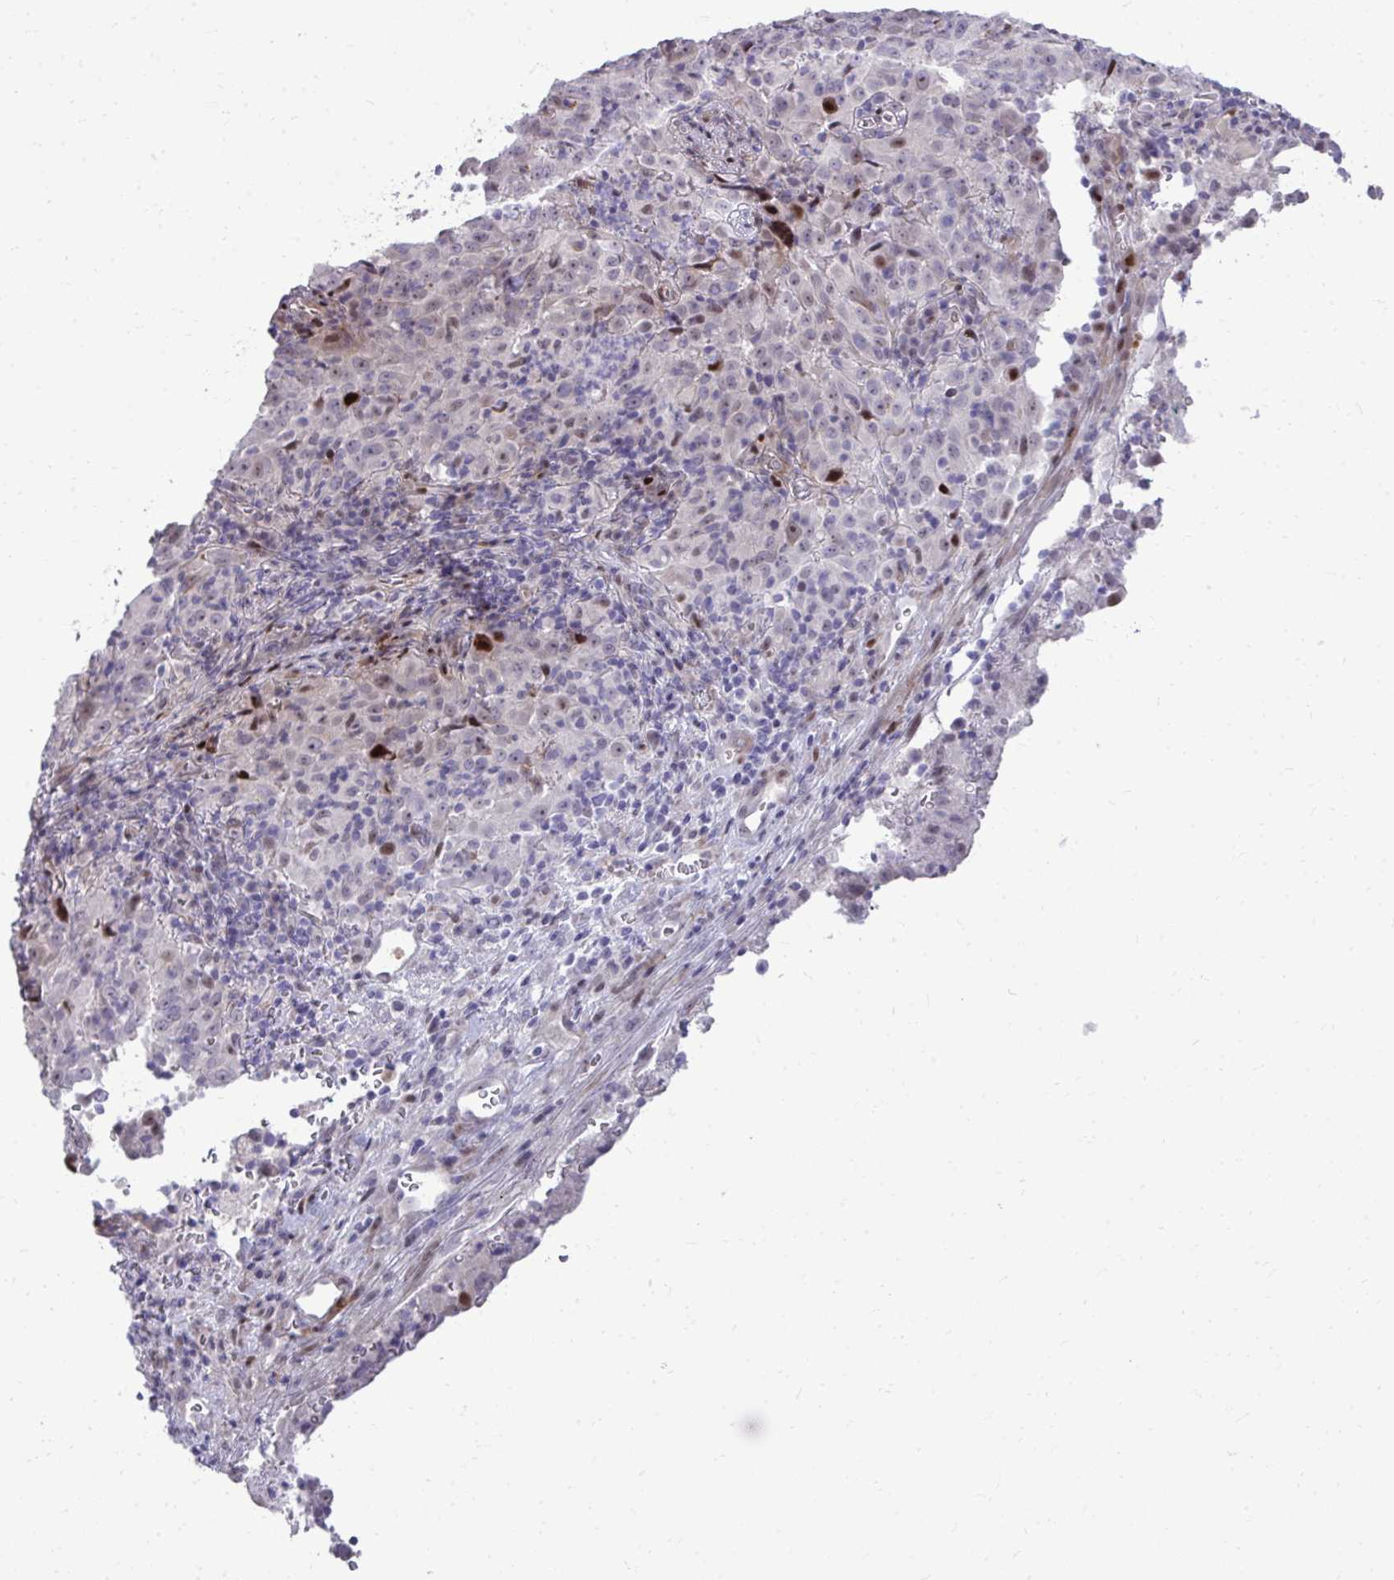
{"staining": {"intensity": "negative", "quantity": "none", "location": "none"}, "tissue": "pancreatic cancer", "cell_type": "Tumor cells", "image_type": "cancer", "snomed": [{"axis": "morphology", "description": "Adenocarcinoma, NOS"}, {"axis": "topography", "description": "Pancreas"}], "caption": "A high-resolution micrograph shows immunohistochemistry staining of pancreatic adenocarcinoma, which exhibits no significant expression in tumor cells.", "gene": "DLX4", "patient": {"sex": "male", "age": 63}}